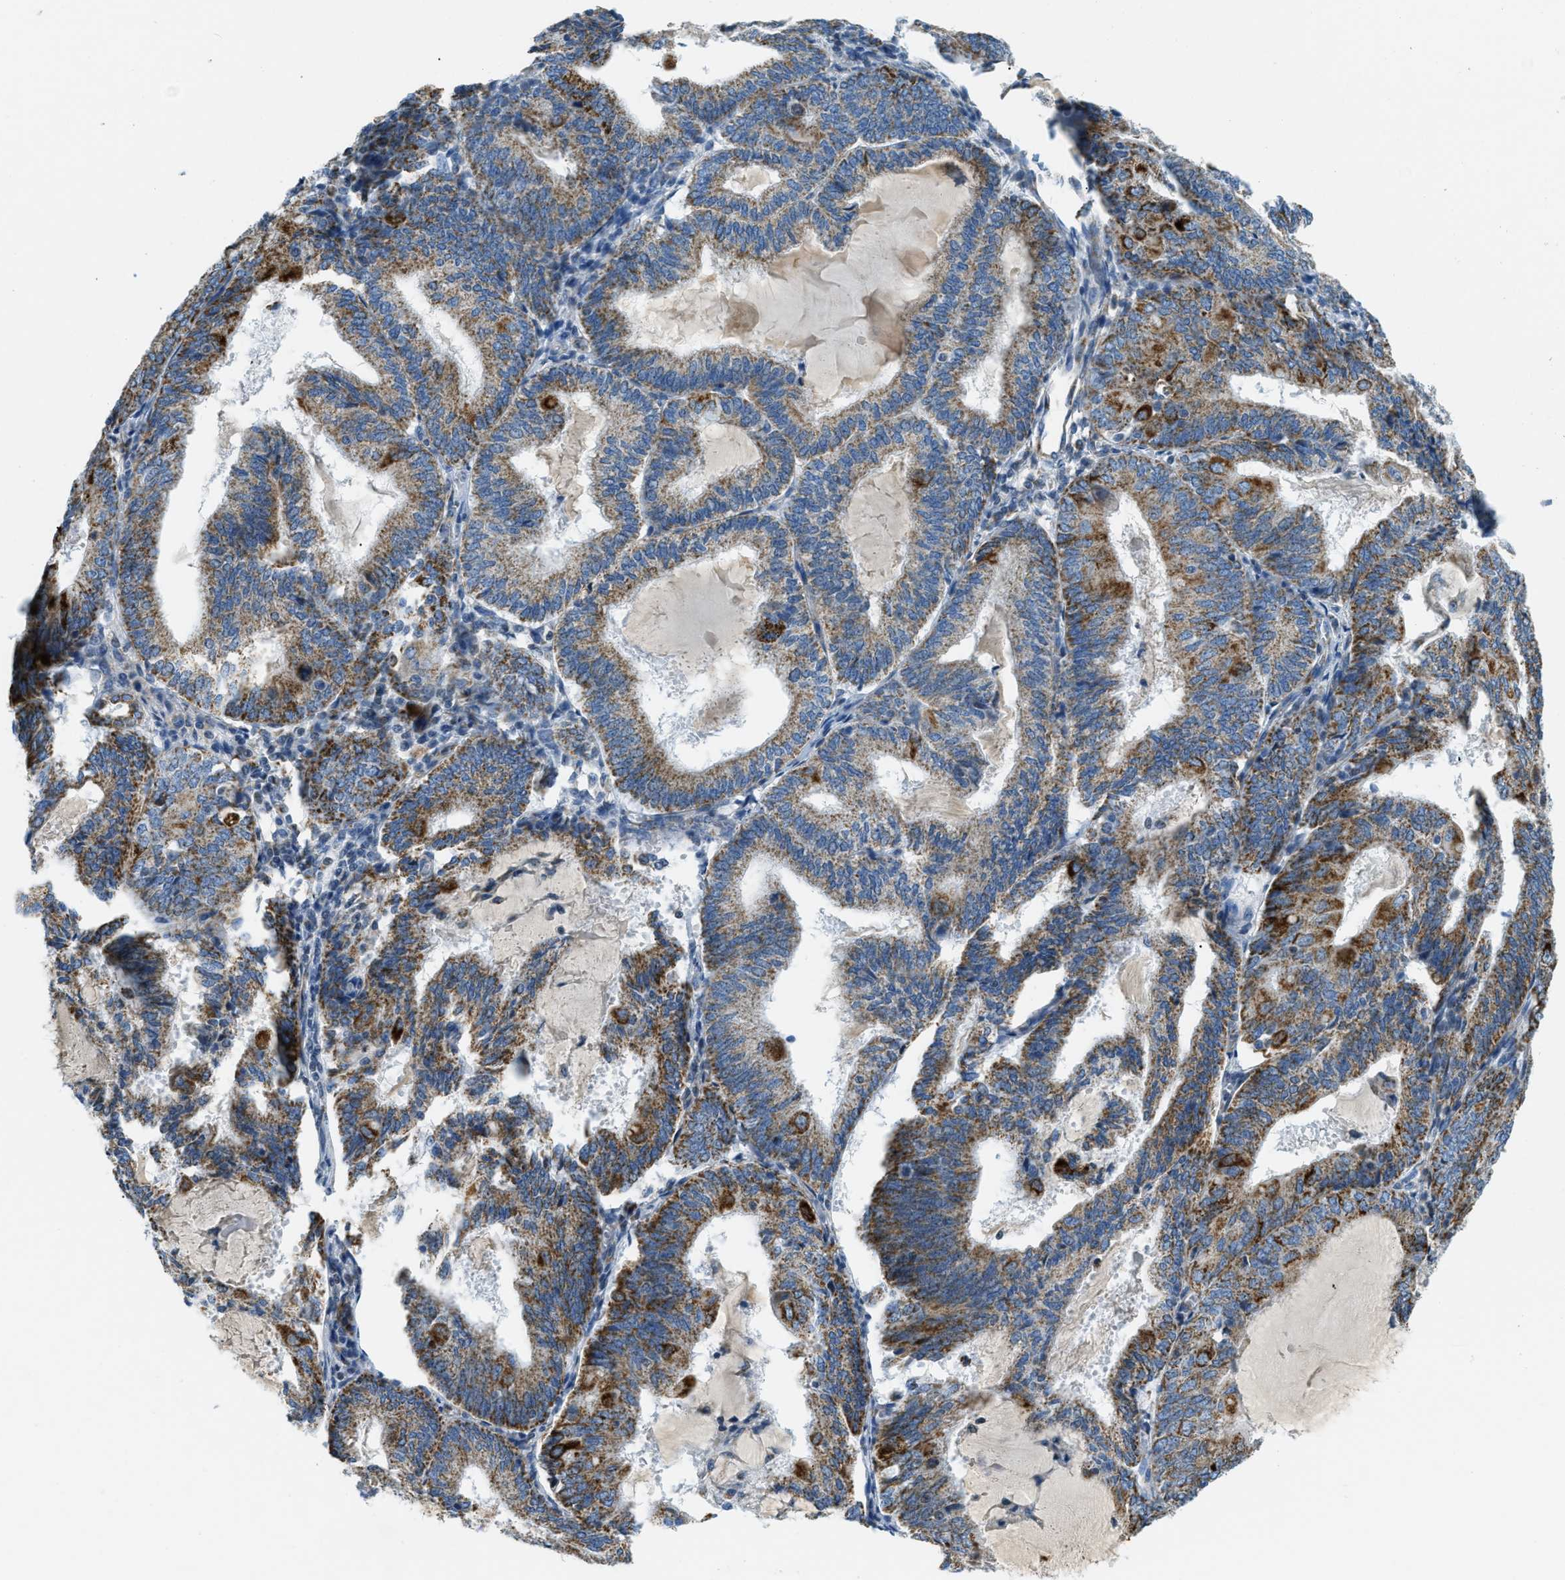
{"staining": {"intensity": "strong", "quantity": ">75%", "location": "cytoplasmic/membranous"}, "tissue": "endometrial cancer", "cell_type": "Tumor cells", "image_type": "cancer", "snomed": [{"axis": "morphology", "description": "Adenocarcinoma, NOS"}, {"axis": "topography", "description": "Endometrium"}], "caption": "Protein positivity by IHC demonstrates strong cytoplasmic/membranous staining in approximately >75% of tumor cells in adenocarcinoma (endometrial).", "gene": "ACADVL", "patient": {"sex": "female", "age": 81}}